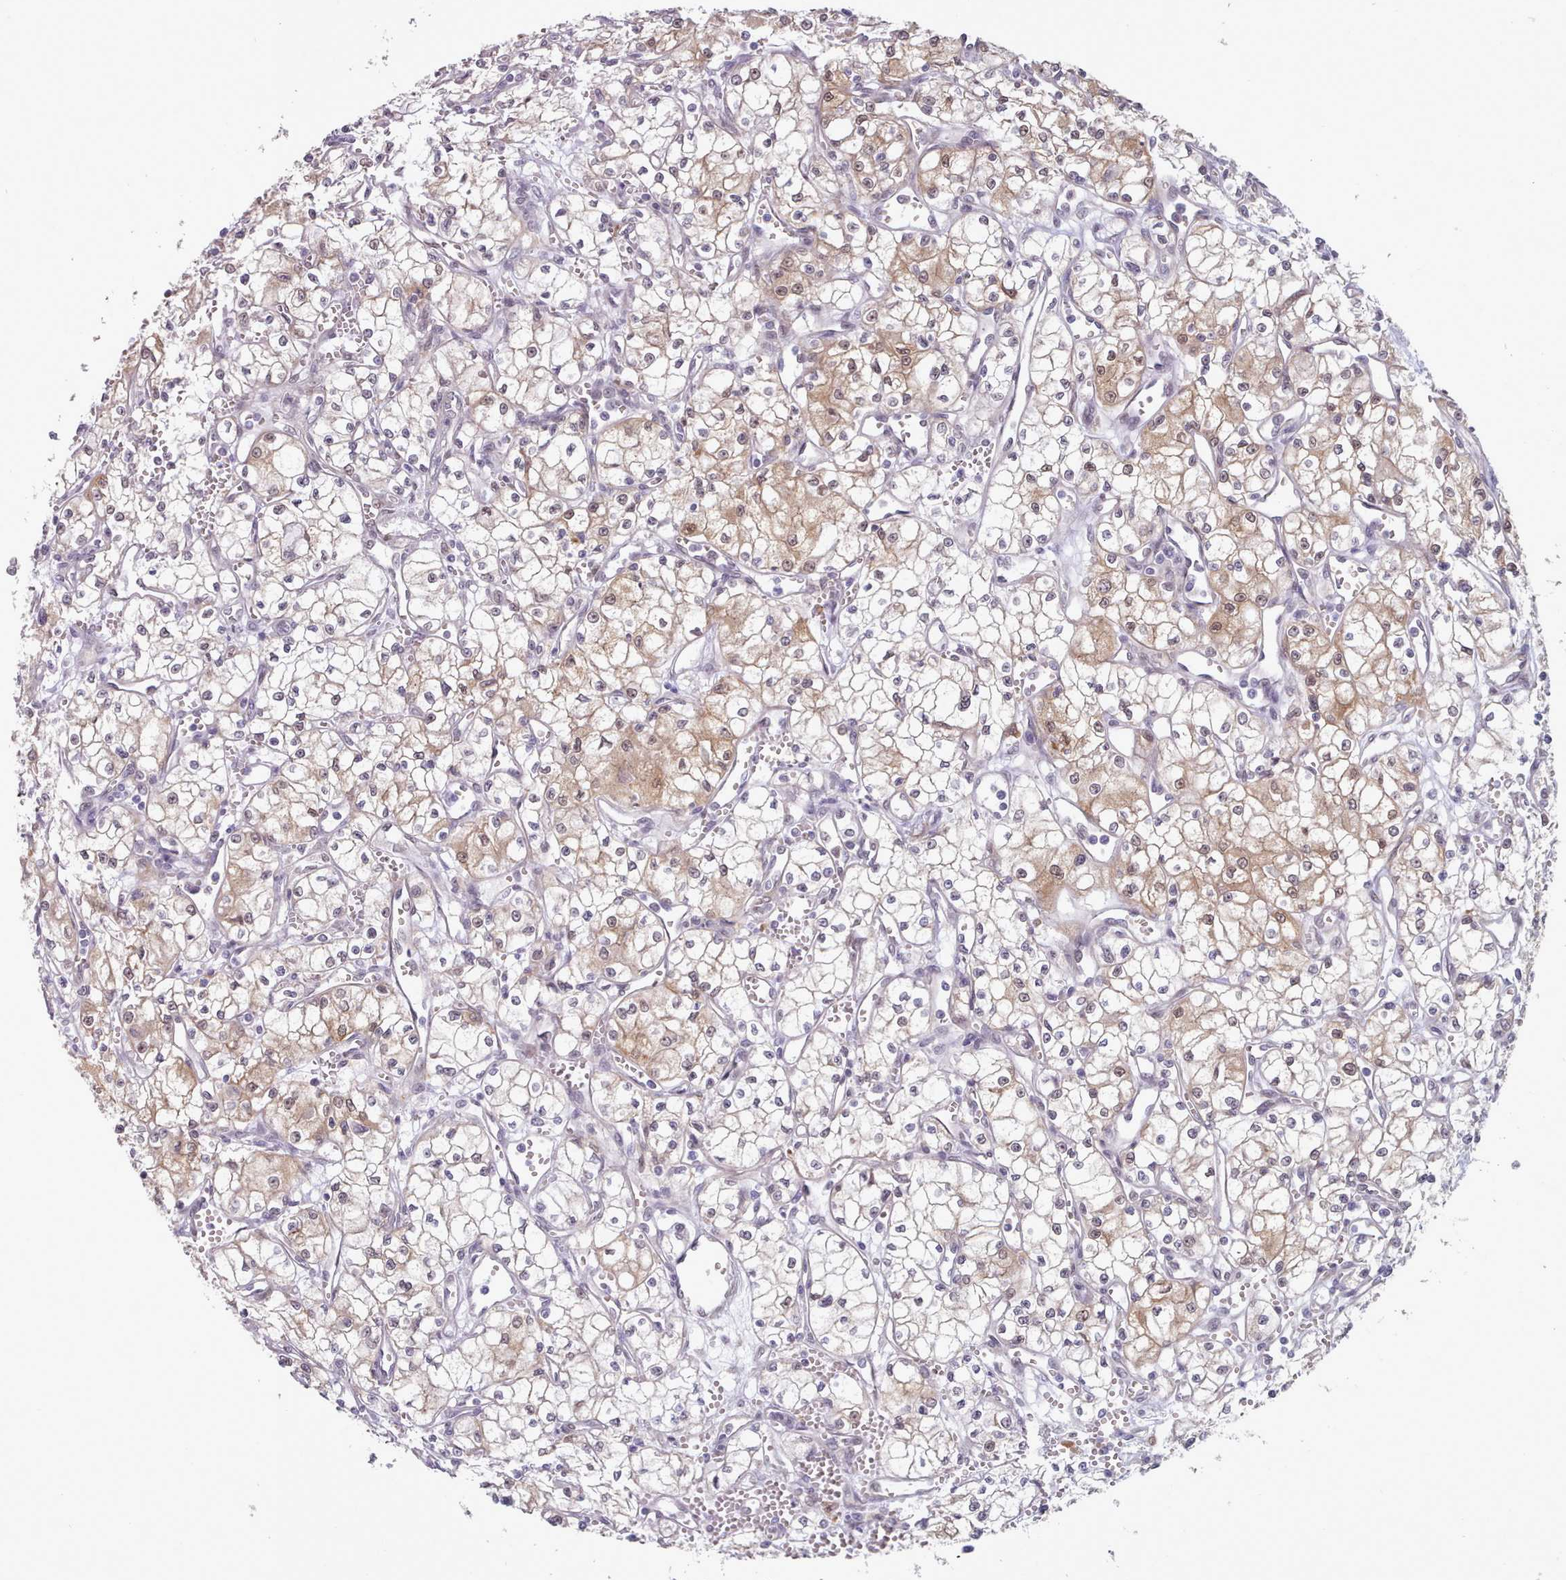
{"staining": {"intensity": "weak", "quantity": "<25%", "location": "cytoplasmic/membranous,nuclear"}, "tissue": "renal cancer", "cell_type": "Tumor cells", "image_type": "cancer", "snomed": [{"axis": "morphology", "description": "Adenocarcinoma, NOS"}, {"axis": "topography", "description": "Kidney"}], "caption": "Immunohistochemistry of human renal adenocarcinoma displays no staining in tumor cells.", "gene": "CES3", "patient": {"sex": "male", "age": 59}}